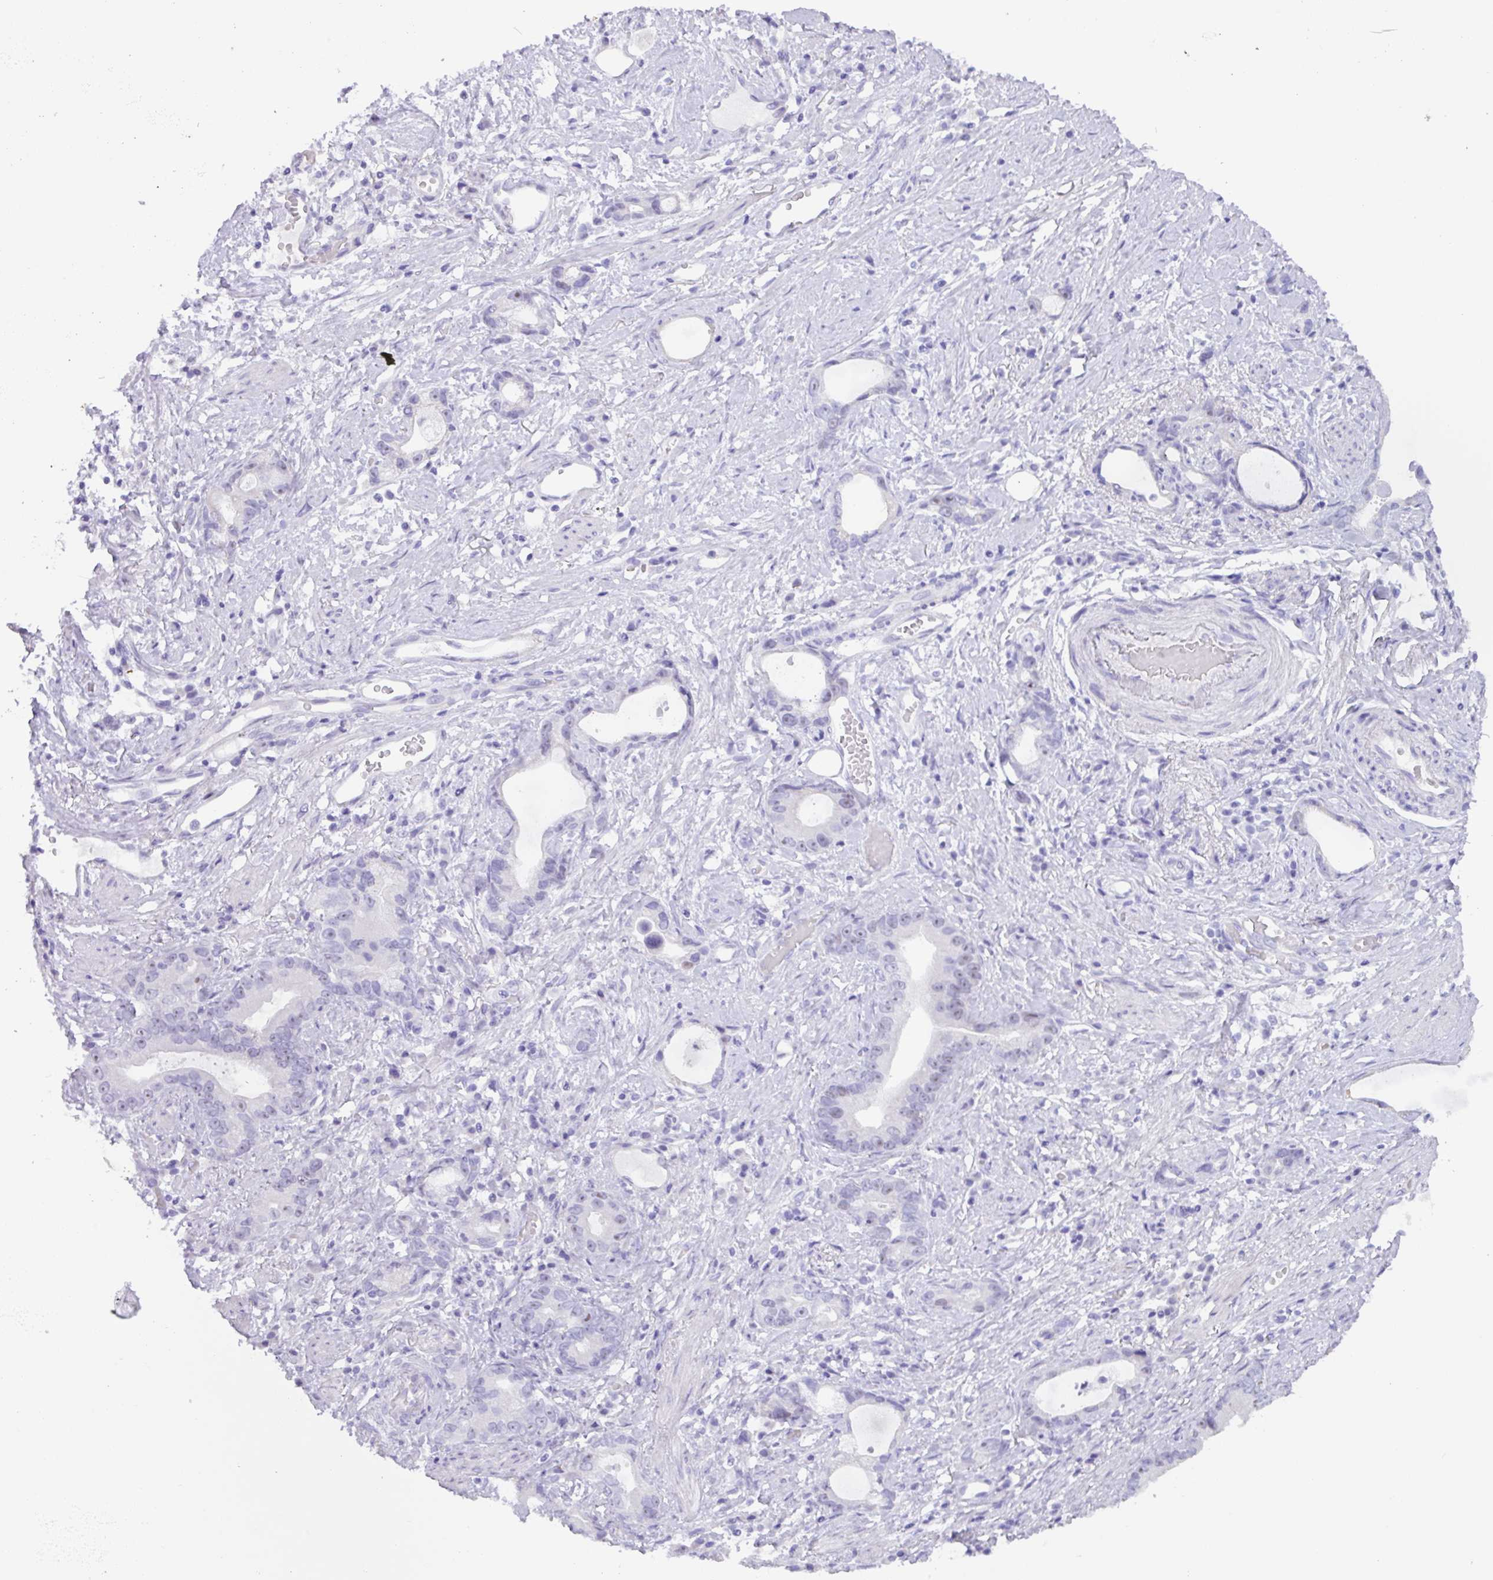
{"staining": {"intensity": "negative", "quantity": "none", "location": "none"}, "tissue": "stomach cancer", "cell_type": "Tumor cells", "image_type": "cancer", "snomed": [{"axis": "morphology", "description": "Adenocarcinoma, NOS"}, {"axis": "topography", "description": "Stomach"}], "caption": "This image is of stomach adenocarcinoma stained with immunohistochemistry (IHC) to label a protein in brown with the nuclei are counter-stained blue. There is no expression in tumor cells. (DAB immunohistochemistry (IHC), high magnification).", "gene": "MRM2", "patient": {"sex": "male", "age": 55}}